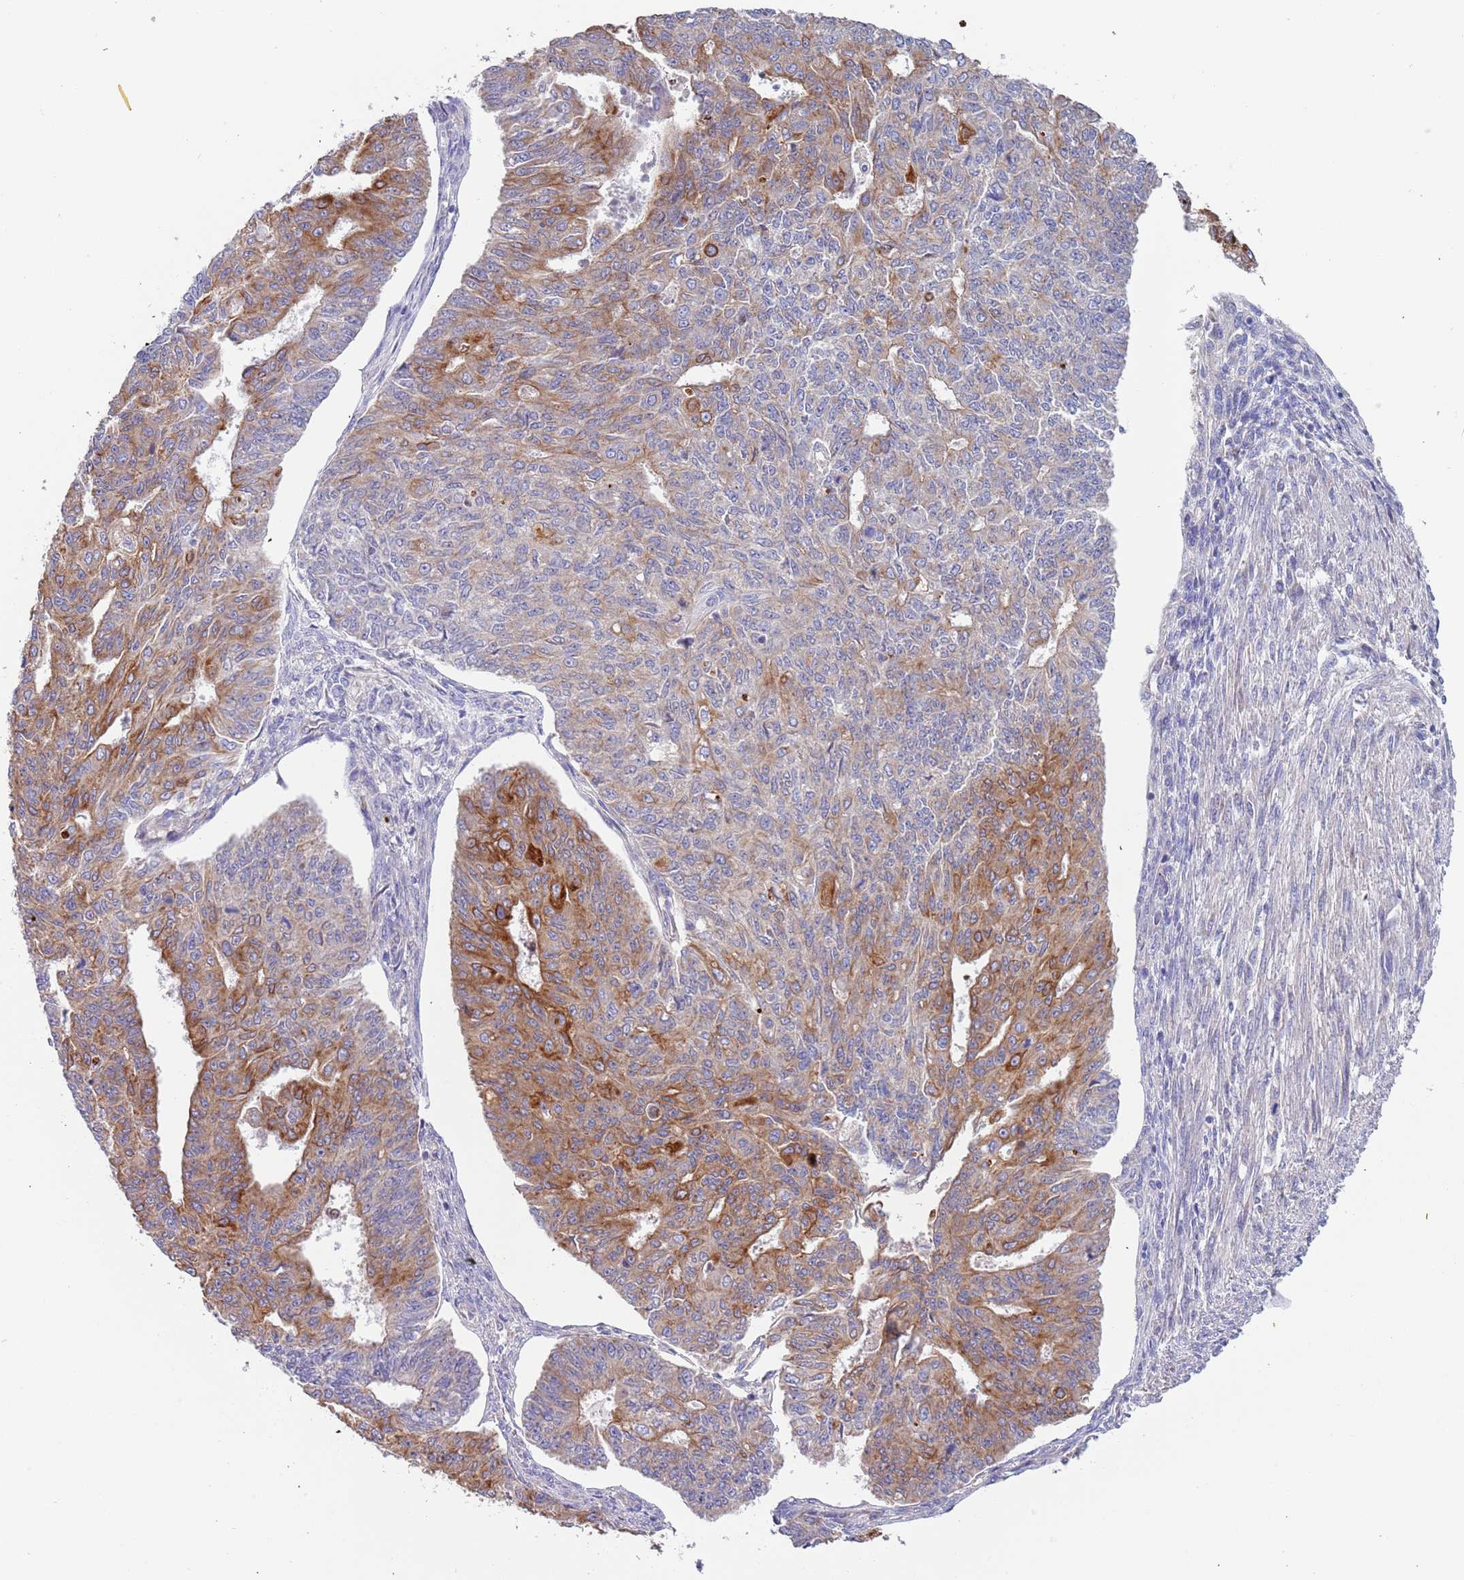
{"staining": {"intensity": "moderate", "quantity": "<25%", "location": "cytoplasmic/membranous"}, "tissue": "endometrial cancer", "cell_type": "Tumor cells", "image_type": "cancer", "snomed": [{"axis": "morphology", "description": "Adenocarcinoma, NOS"}, {"axis": "topography", "description": "Endometrium"}], "caption": "Immunohistochemical staining of endometrial adenocarcinoma displays low levels of moderate cytoplasmic/membranous protein staining in approximately <25% of tumor cells. Using DAB (3,3'-diaminobenzidine) (brown) and hematoxylin (blue) stains, captured at high magnification using brightfield microscopy.", "gene": "LAMB4", "patient": {"sex": "female", "age": 32}}